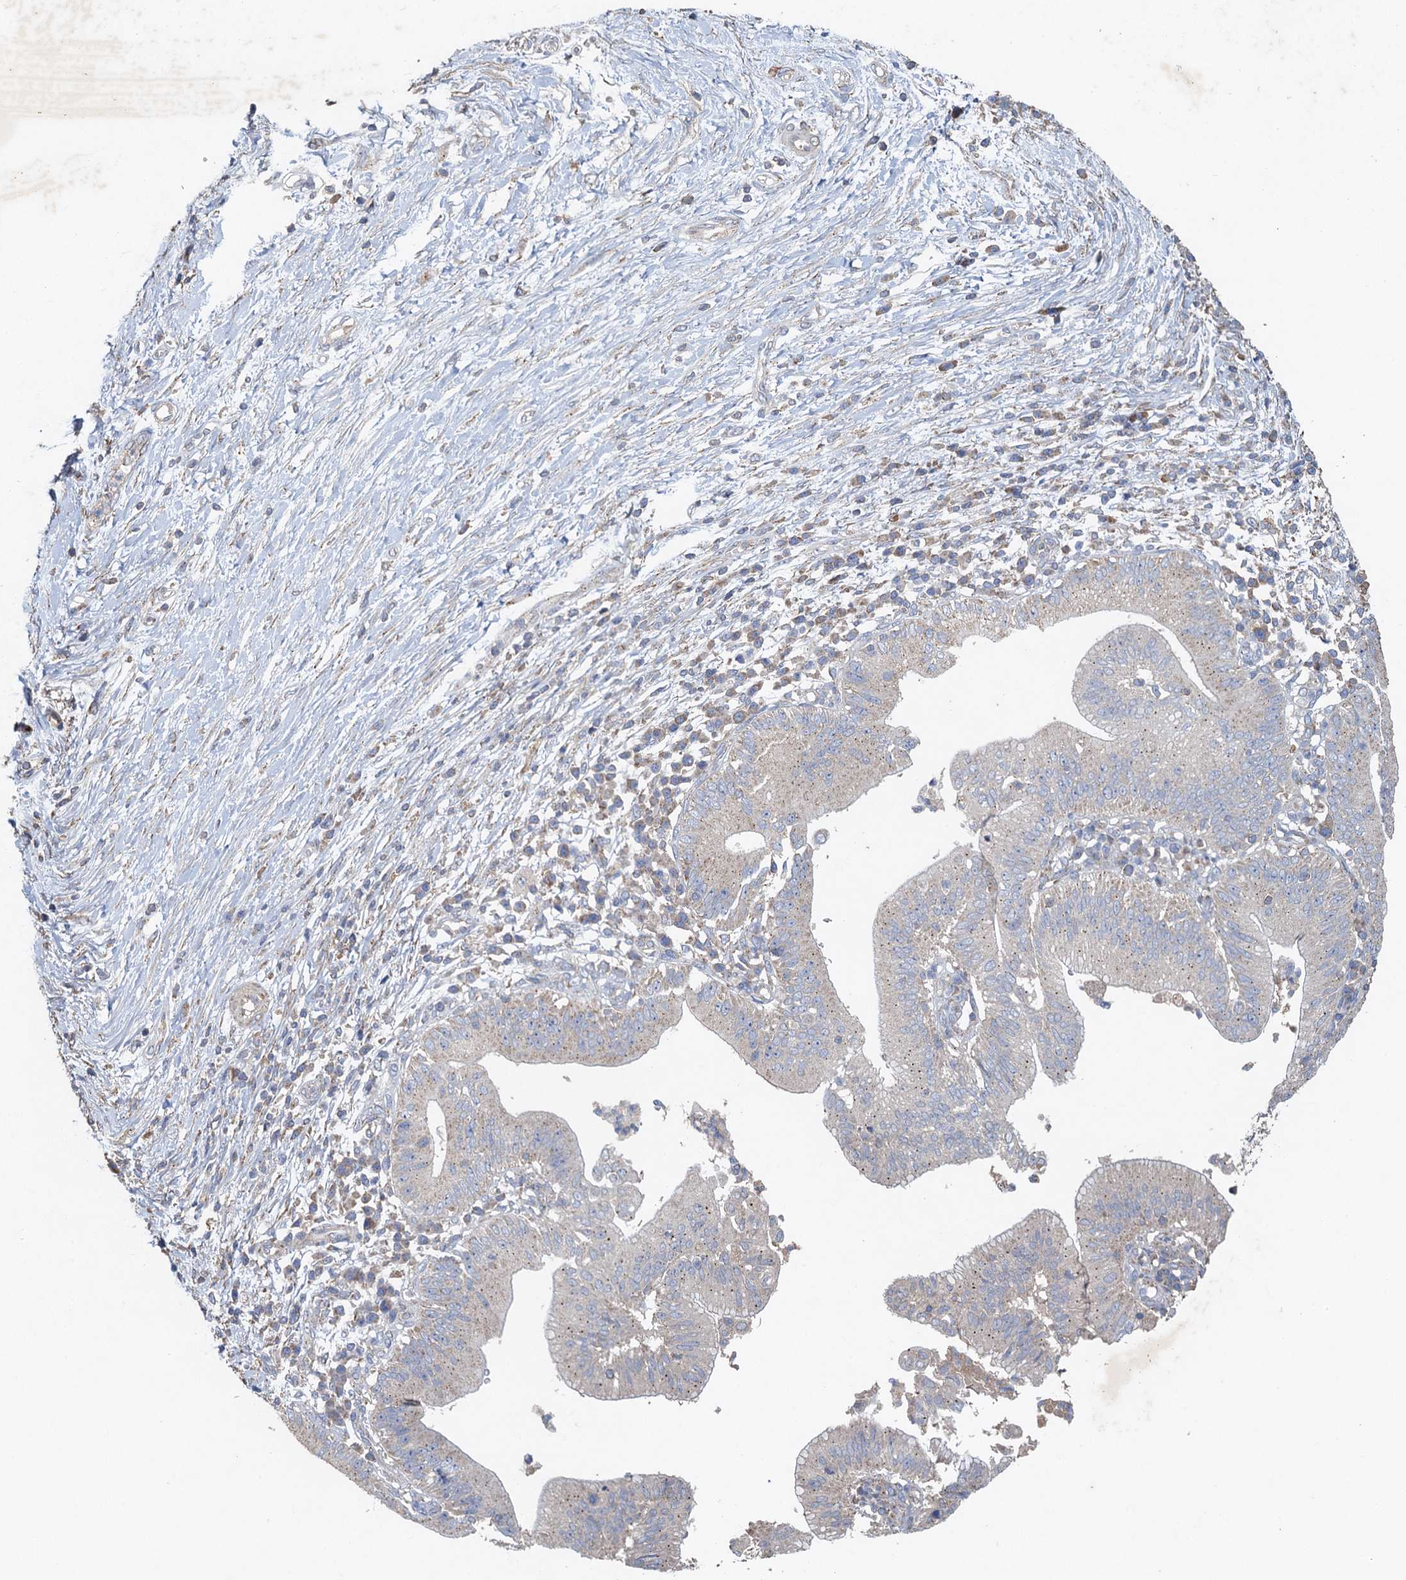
{"staining": {"intensity": "negative", "quantity": "none", "location": "none"}, "tissue": "pancreatic cancer", "cell_type": "Tumor cells", "image_type": "cancer", "snomed": [{"axis": "morphology", "description": "Adenocarcinoma, NOS"}, {"axis": "topography", "description": "Pancreas"}], "caption": "A histopathology image of human pancreatic cancer is negative for staining in tumor cells.", "gene": "BCS1L", "patient": {"sex": "male", "age": 68}}